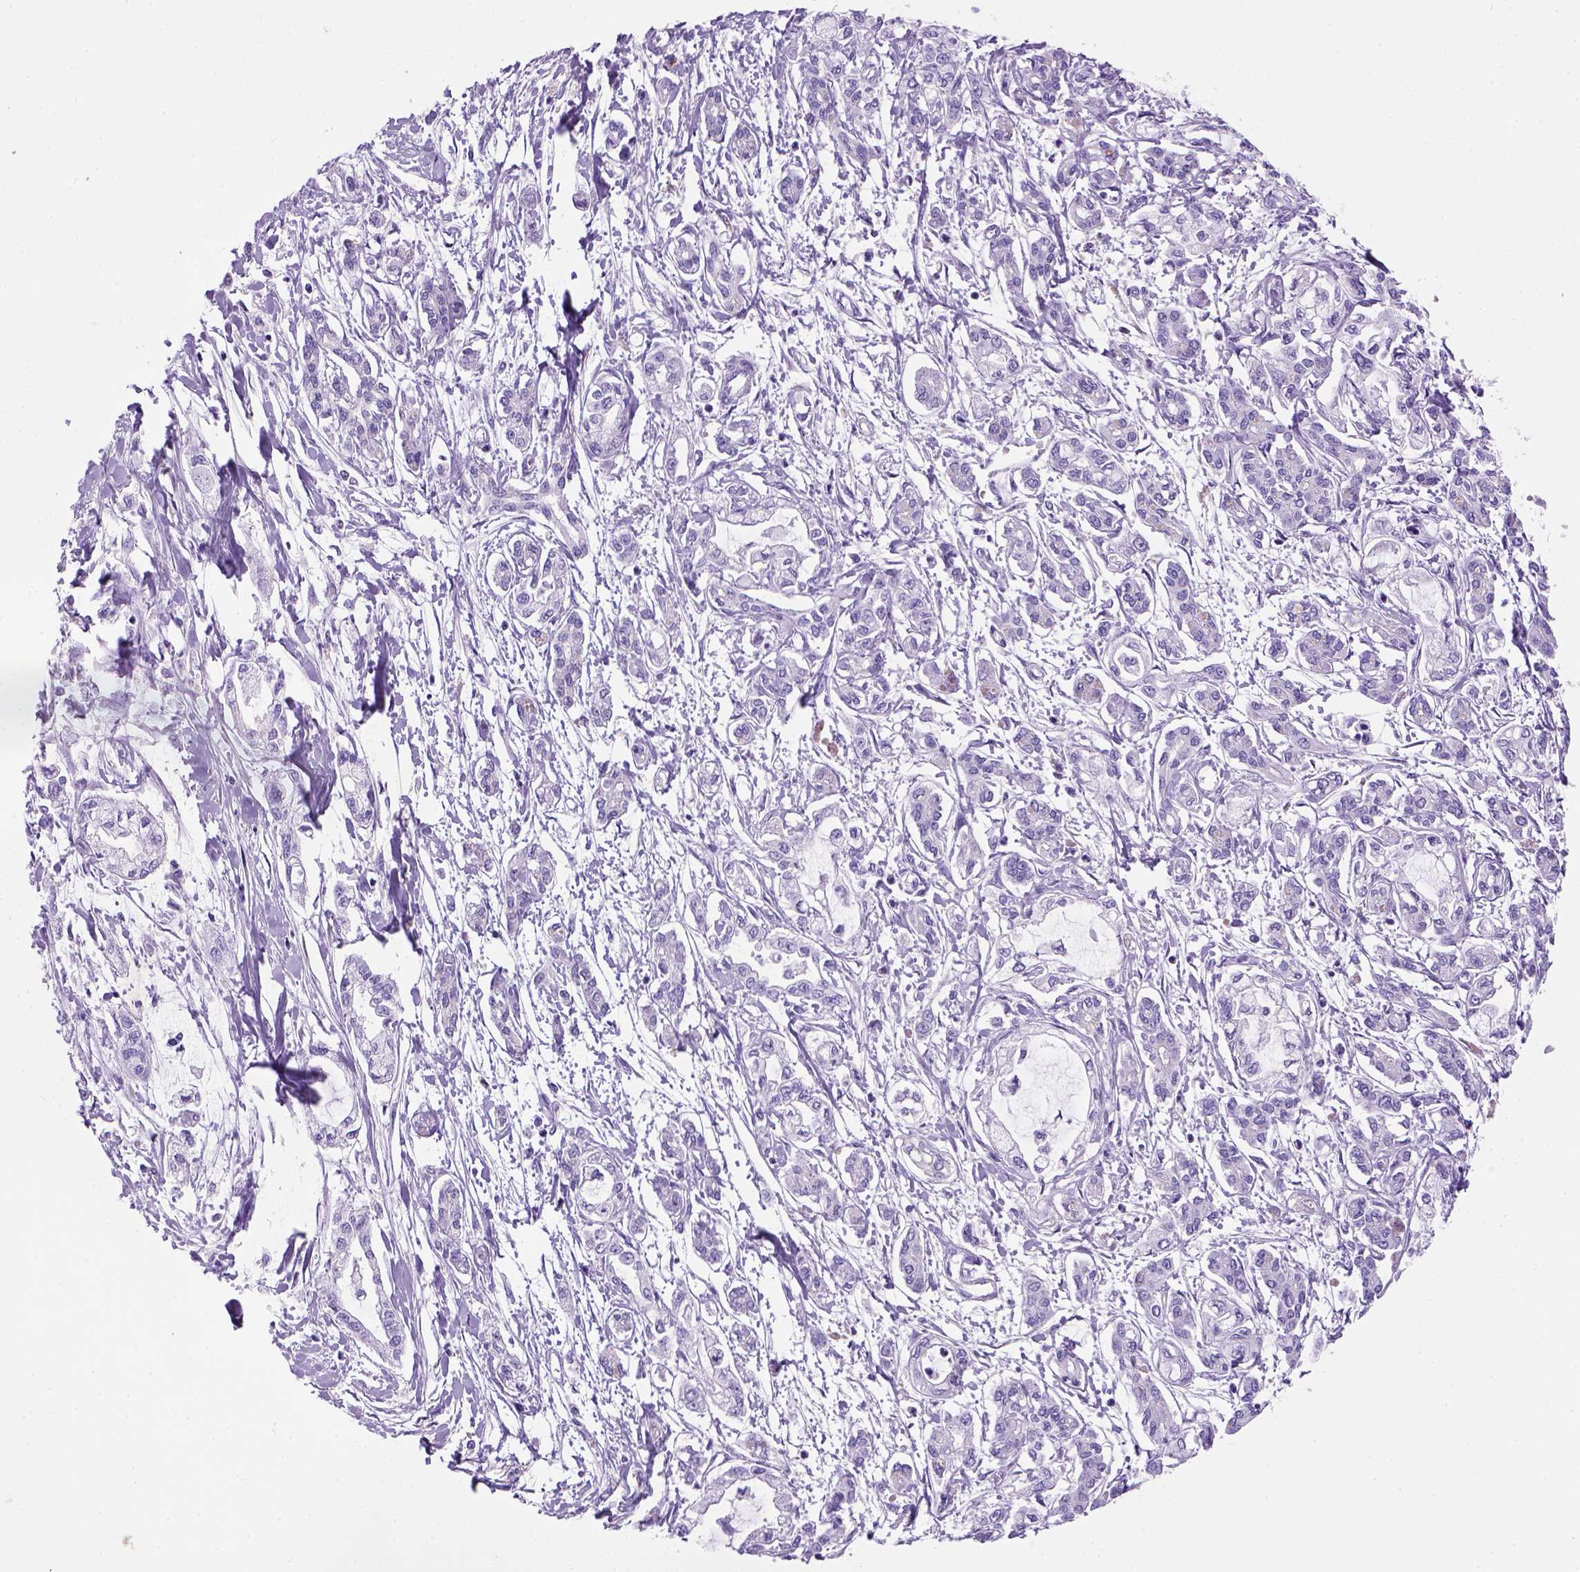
{"staining": {"intensity": "negative", "quantity": "none", "location": "none"}, "tissue": "pancreatic cancer", "cell_type": "Tumor cells", "image_type": "cancer", "snomed": [{"axis": "morphology", "description": "Adenocarcinoma, NOS"}, {"axis": "topography", "description": "Pancreas"}], "caption": "DAB immunohistochemical staining of pancreatic adenocarcinoma shows no significant positivity in tumor cells. The staining is performed using DAB brown chromogen with nuclei counter-stained in using hematoxylin.", "gene": "ARHGEF33", "patient": {"sex": "male", "age": 54}}